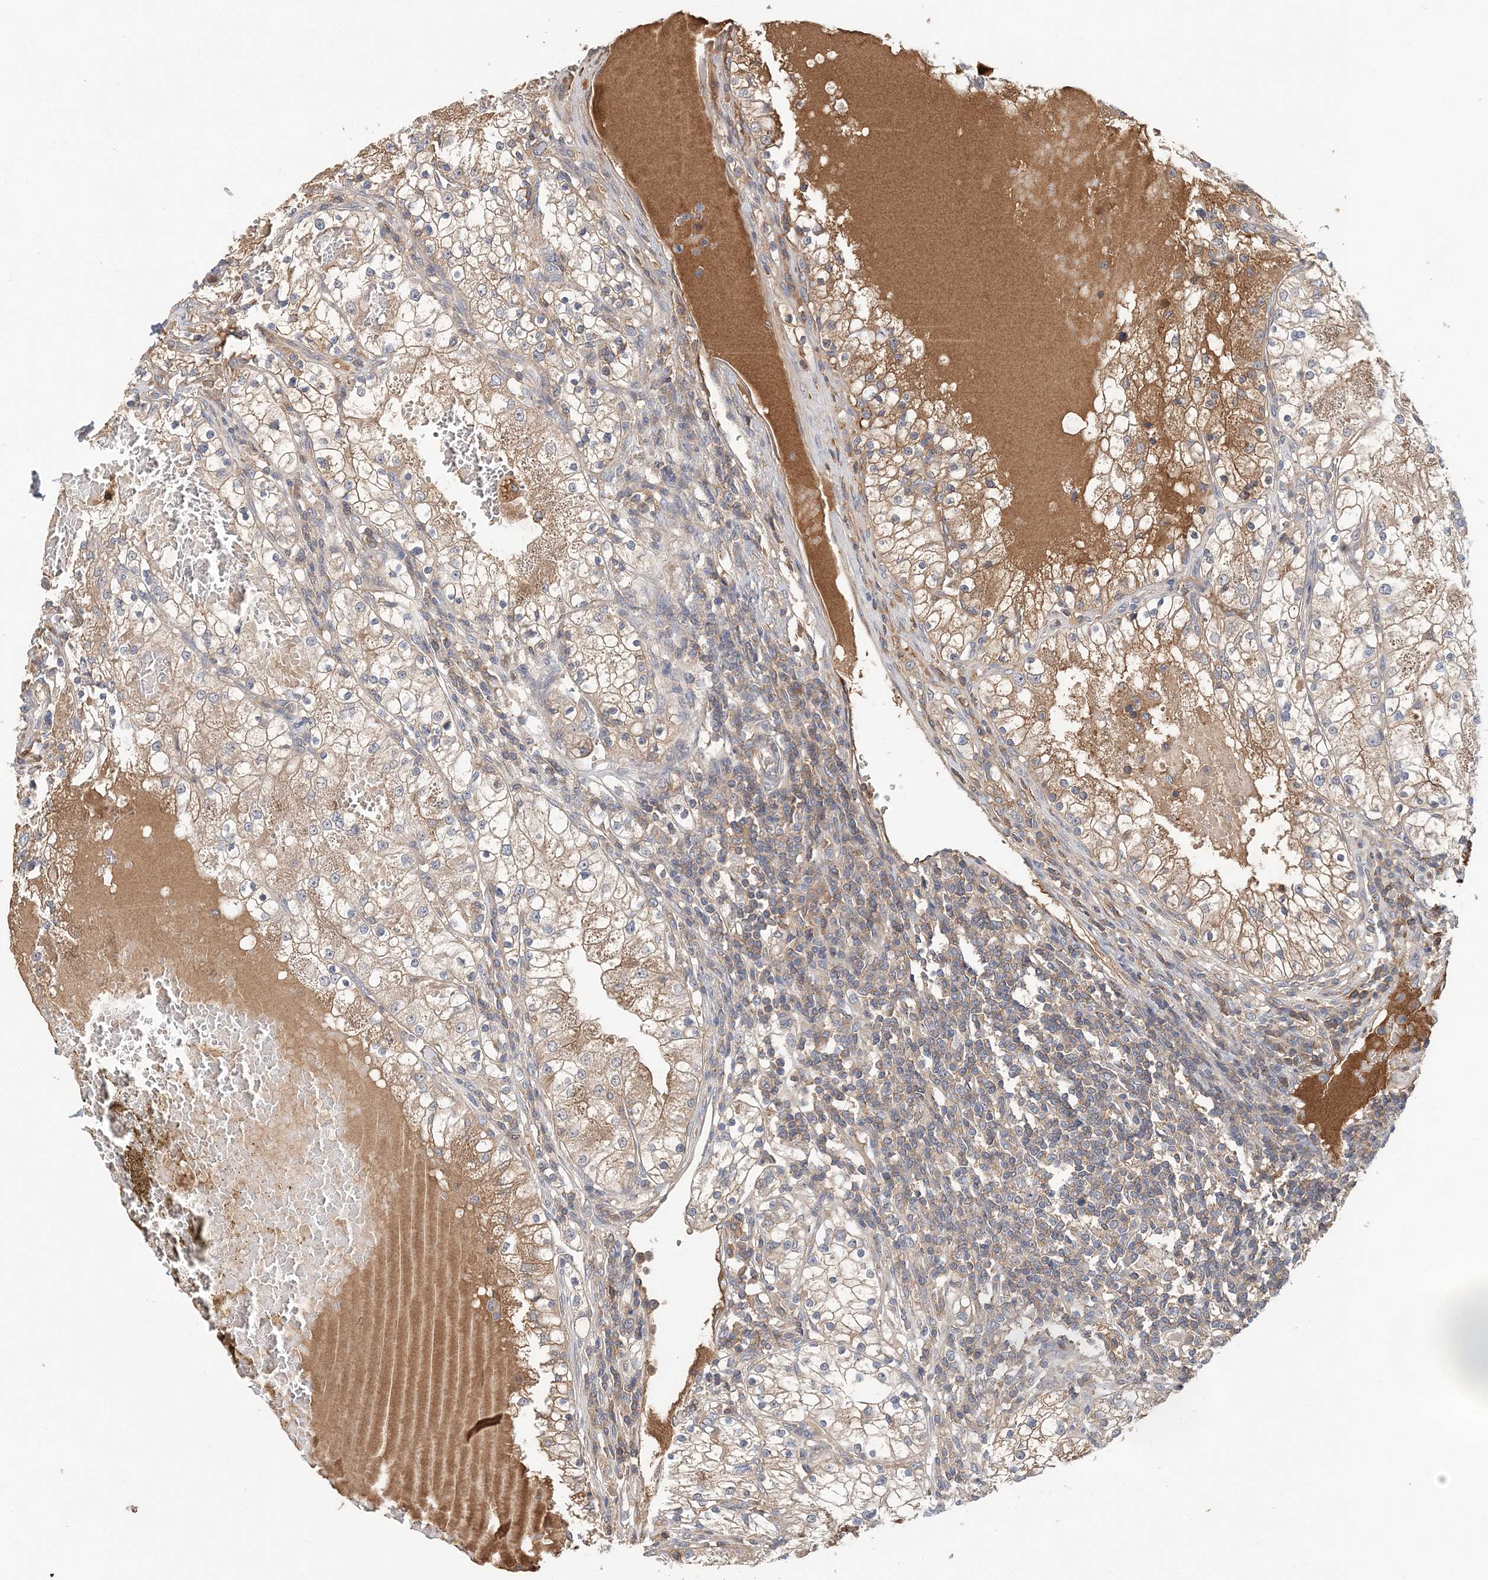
{"staining": {"intensity": "moderate", "quantity": "25%-75%", "location": "cytoplasmic/membranous"}, "tissue": "renal cancer", "cell_type": "Tumor cells", "image_type": "cancer", "snomed": [{"axis": "morphology", "description": "Normal tissue, NOS"}, {"axis": "morphology", "description": "Adenocarcinoma, NOS"}, {"axis": "topography", "description": "Kidney"}], "caption": "Immunohistochemical staining of renal cancer shows medium levels of moderate cytoplasmic/membranous protein staining in approximately 25%-75% of tumor cells.", "gene": "SYCP3", "patient": {"sex": "male", "age": 68}}